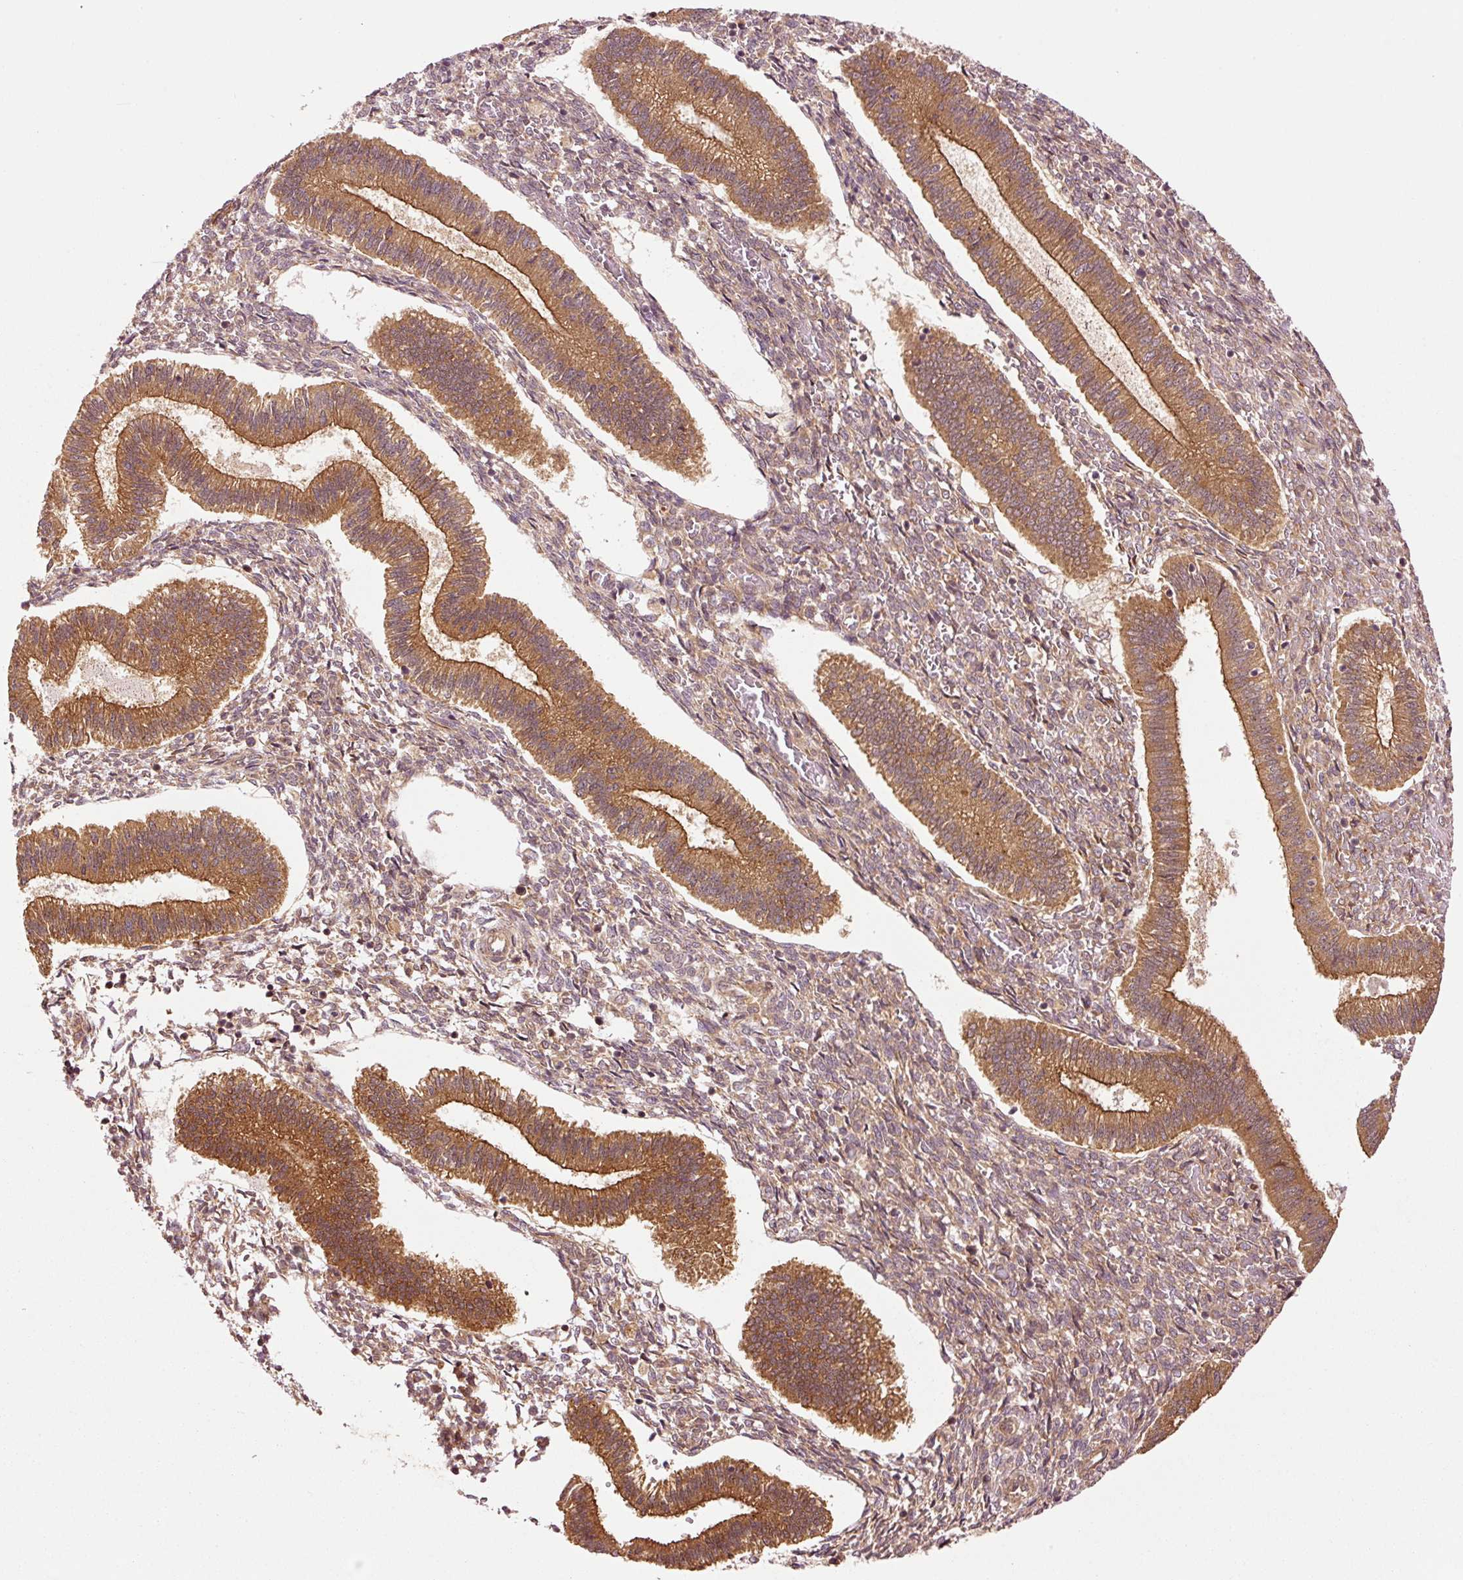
{"staining": {"intensity": "moderate", "quantity": "25%-75%", "location": "cytoplasmic/membranous"}, "tissue": "endometrium", "cell_type": "Cells in endometrial stroma", "image_type": "normal", "snomed": [{"axis": "morphology", "description": "Normal tissue, NOS"}, {"axis": "topography", "description": "Endometrium"}], "caption": "Endometrium stained with DAB immunohistochemistry demonstrates medium levels of moderate cytoplasmic/membranous staining in about 25%-75% of cells in endometrial stroma.", "gene": "OXER1", "patient": {"sex": "female", "age": 25}}